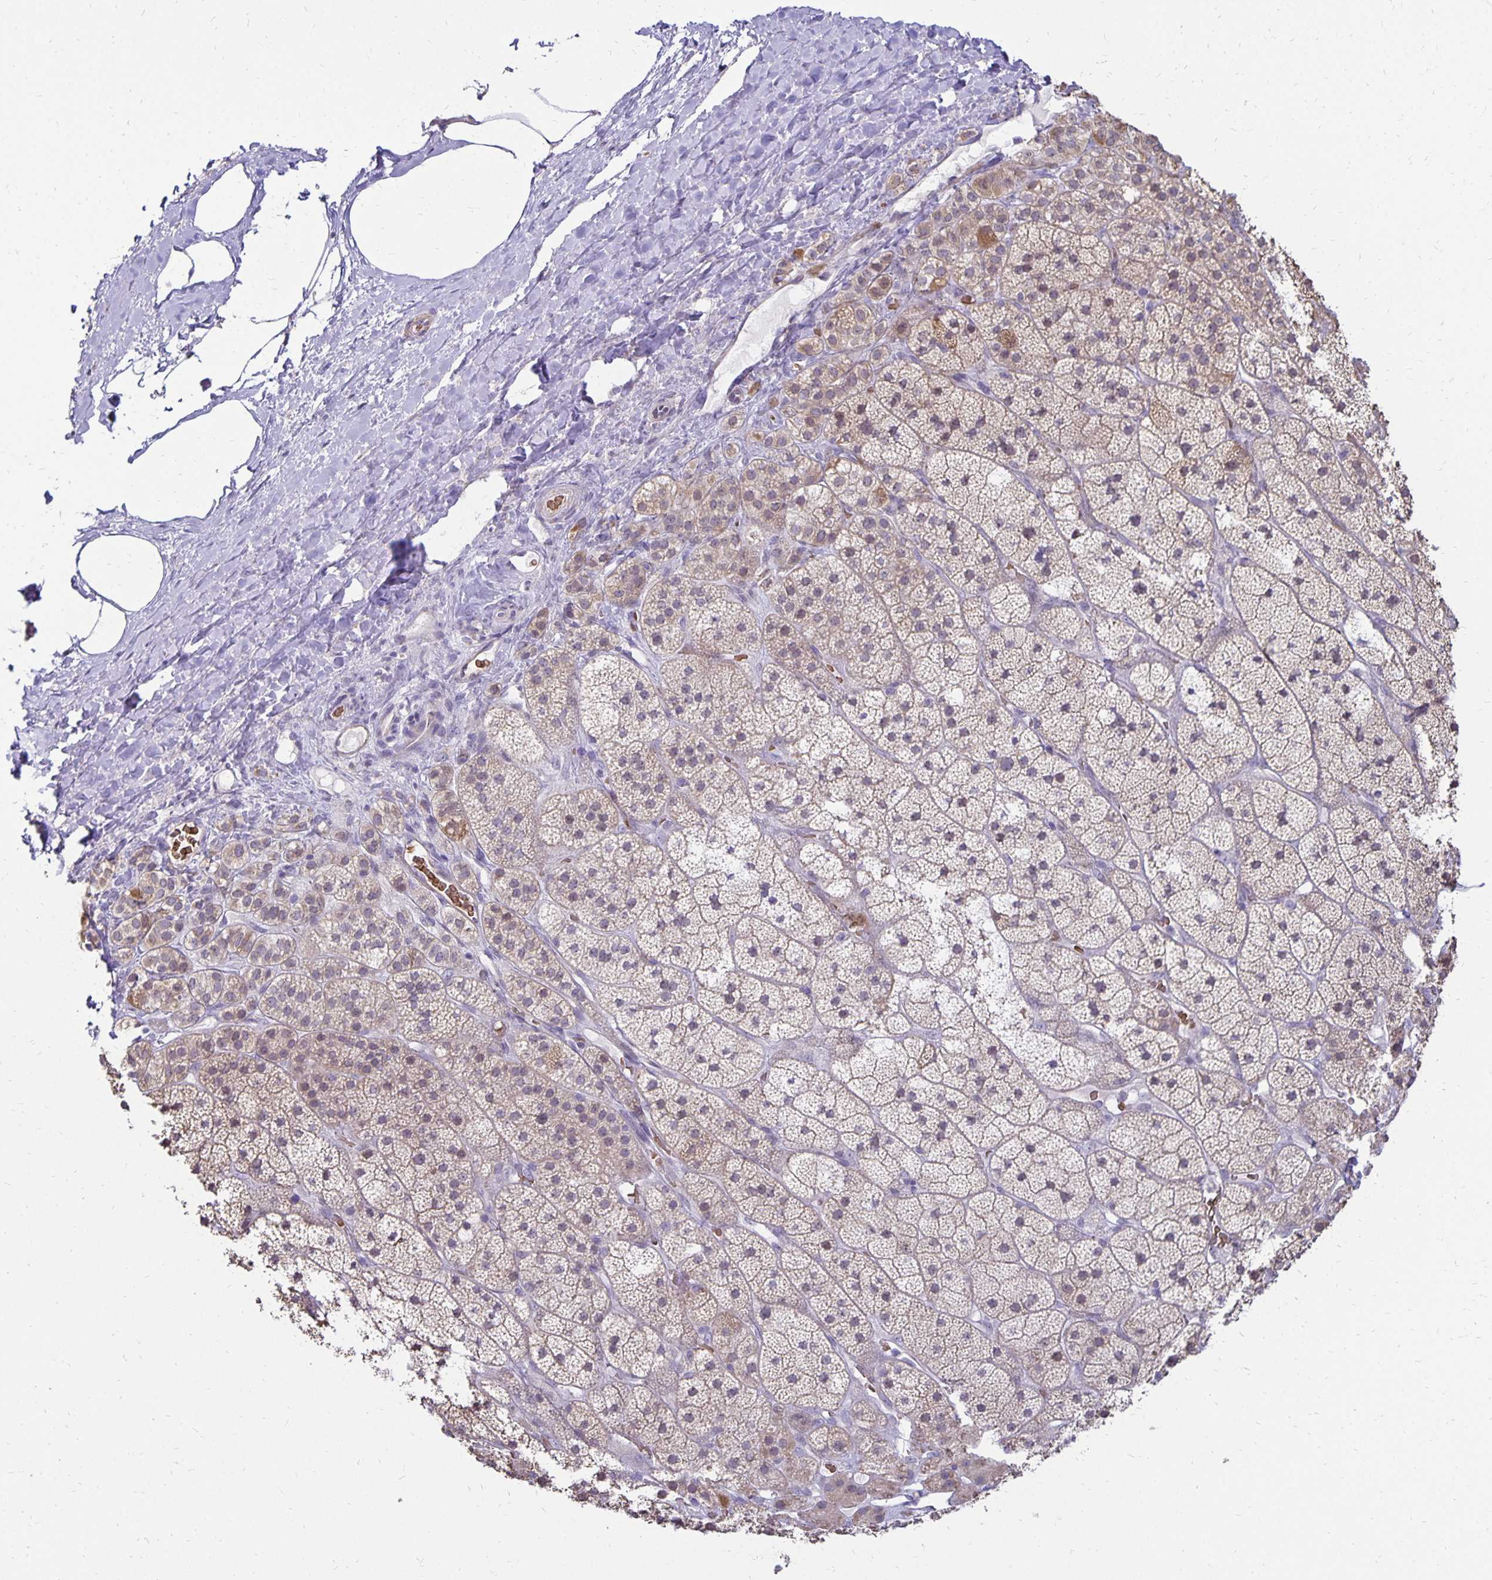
{"staining": {"intensity": "weak", "quantity": "25%-75%", "location": "cytoplasmic/membranous"}, "tissue": "adrenal gland", "cell_type": "Glandular cells", "image_type": "normal", "snomed": [{"axis": "morphology", "description": "Normal tissue, NOS"}, {"axis": "topography", "description": "Adrenal gland"}], "caption": "Adrenal gland stained for a protein (brown) demonstrates weak cytoplasmic/membranous positive expression in about 25%-75% of glandular cells.", "gene": "FN3K", "patient": {"sex": "male", "age": 57}}